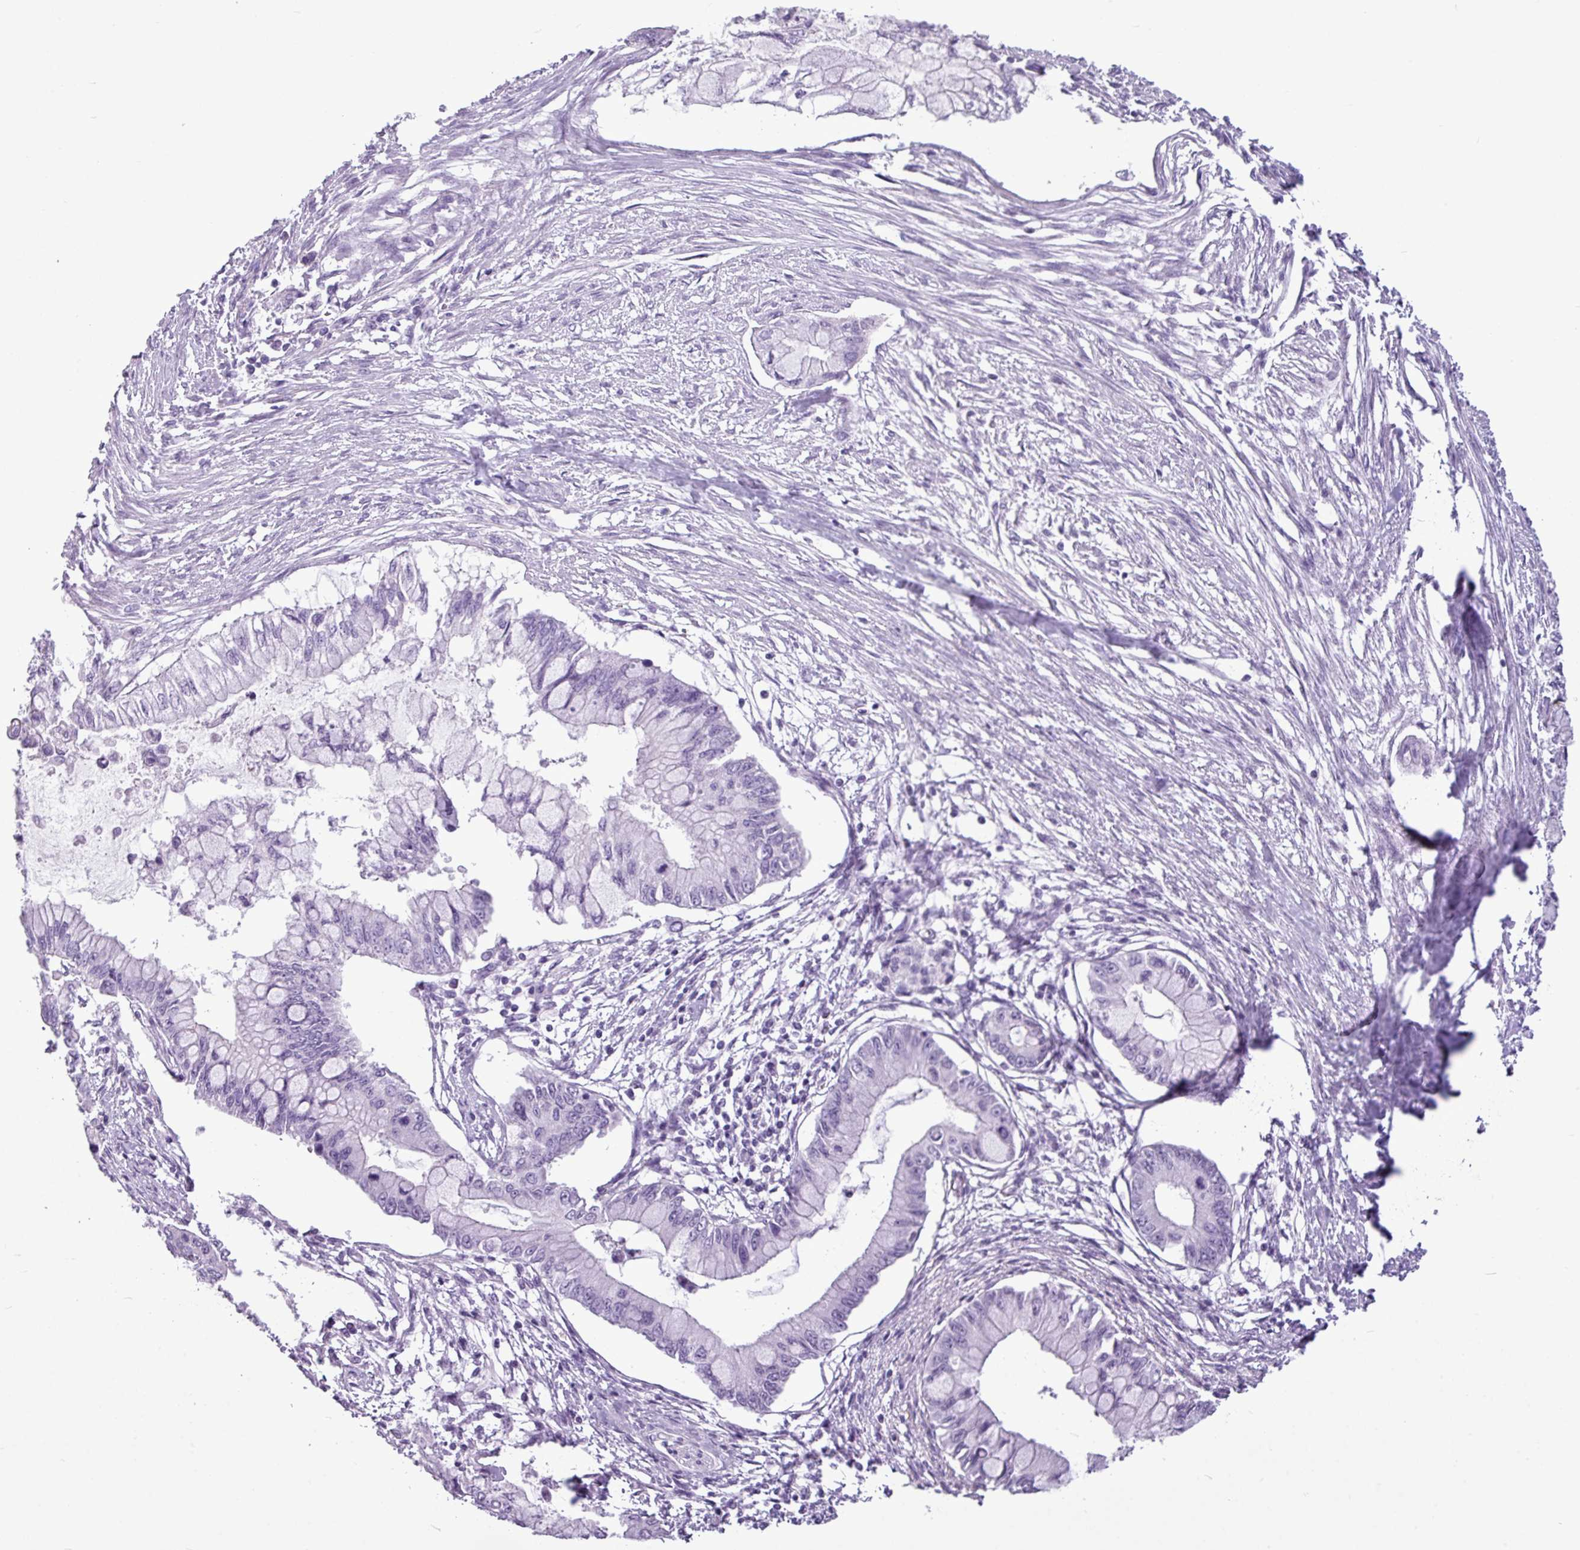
{"staining": {"intensity": "negative", "quantity": "none", "location": "none"}, "tissue": "pancreatic cancer", "cell_type": "Tumor cells", "image_type": "cancer", "snomed": [{"axis": "morphology", "description": "Adenocarcinoma, NOS"}, {"axis": "topography", "description": "Pancreas"}], "caption": "Immunohistochemistry (IHC) micrograph of neoplastic tissue: pancreatic cancer stained with DAB shows no significant protein positivity in tumor cells.", "gene": "AMY1B", "patient": {"sex": "male", "age": 48}}